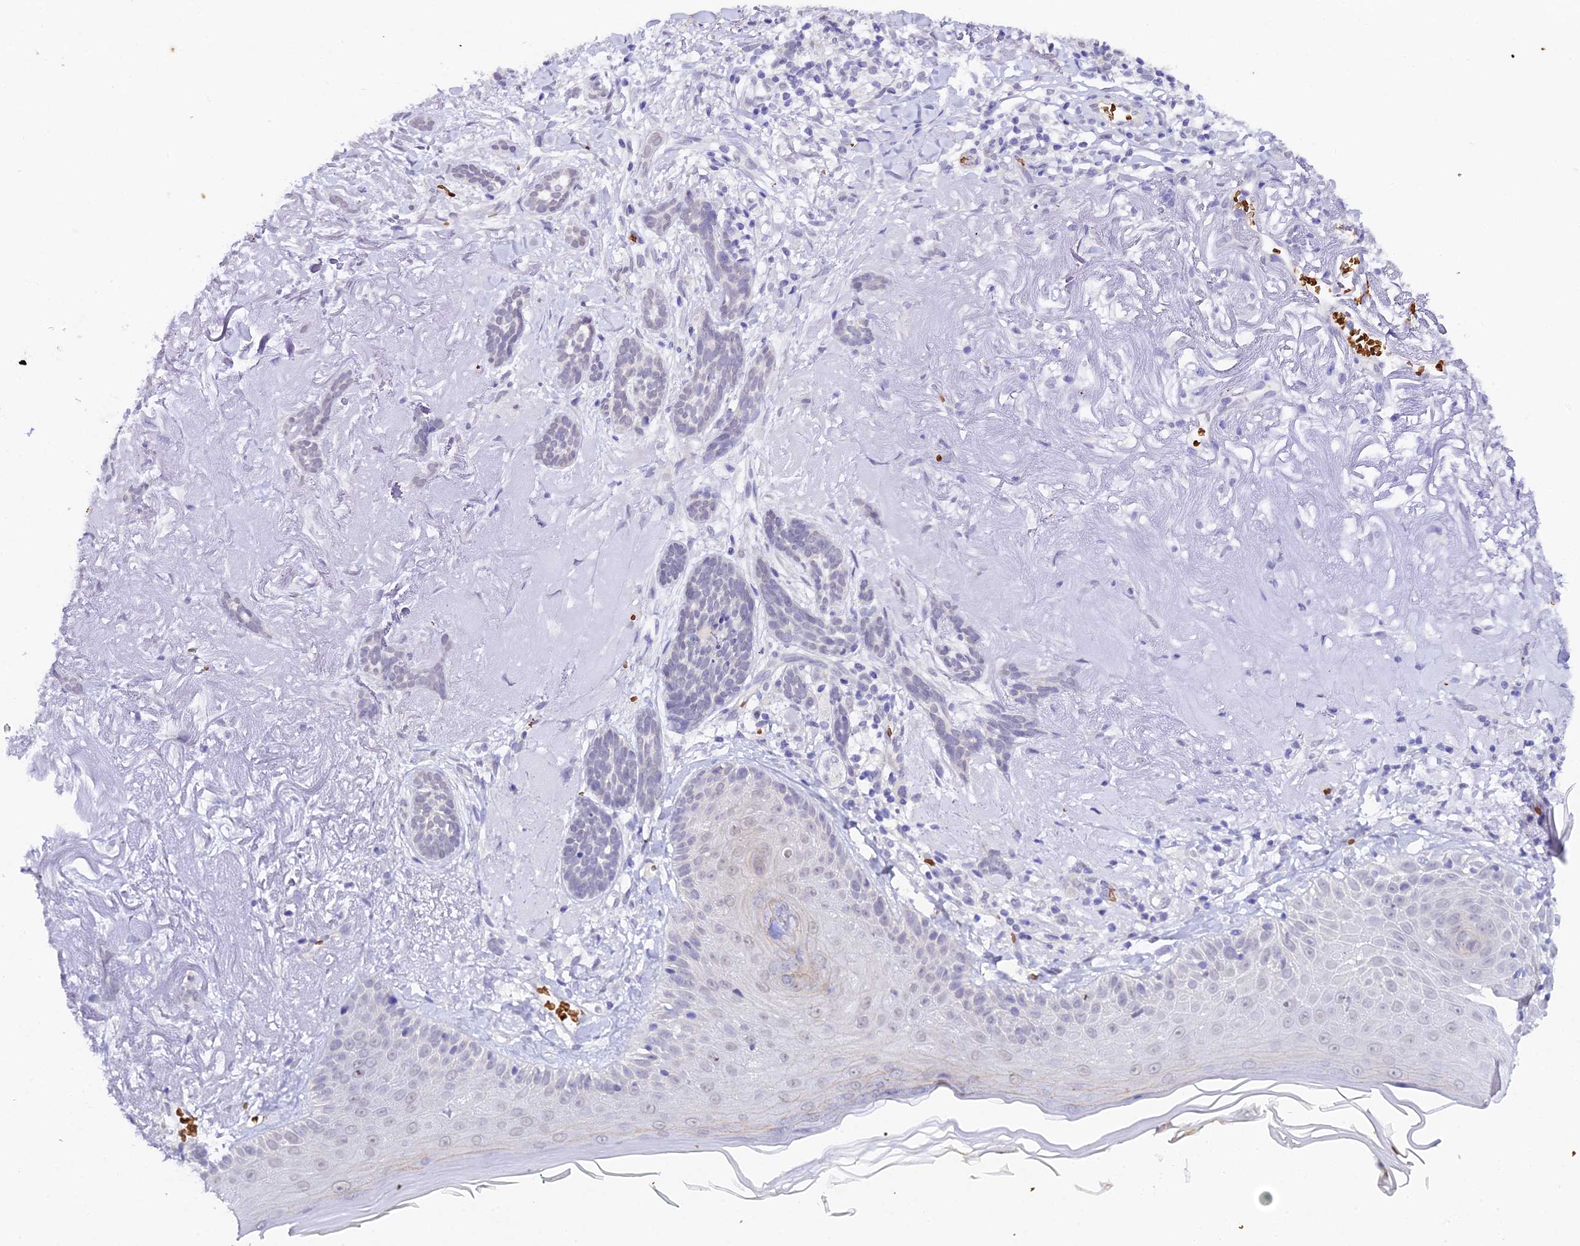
{"staining": {"intensity": "negative", "quantity": "none", "location": "none"}, "tissue": "skin cancer", "cell_type": "Tumor cells", "image_type": "cancer", "snomed": [{"axis": "morphology", "description": "Basal cell carcinoma"}, {"axis": "topography", "description": "Skin"}], "caption": "Immunohistochemistry (IHC) image of neoplastic tissue: human skin basal cell carcinoma stained with DAB (3,3'-diaminobenzidine) demonstrates no significant protein positivity in tumor cells.", "gene": "CFAP45", "patient": {"sex": "male", "age": 71}}